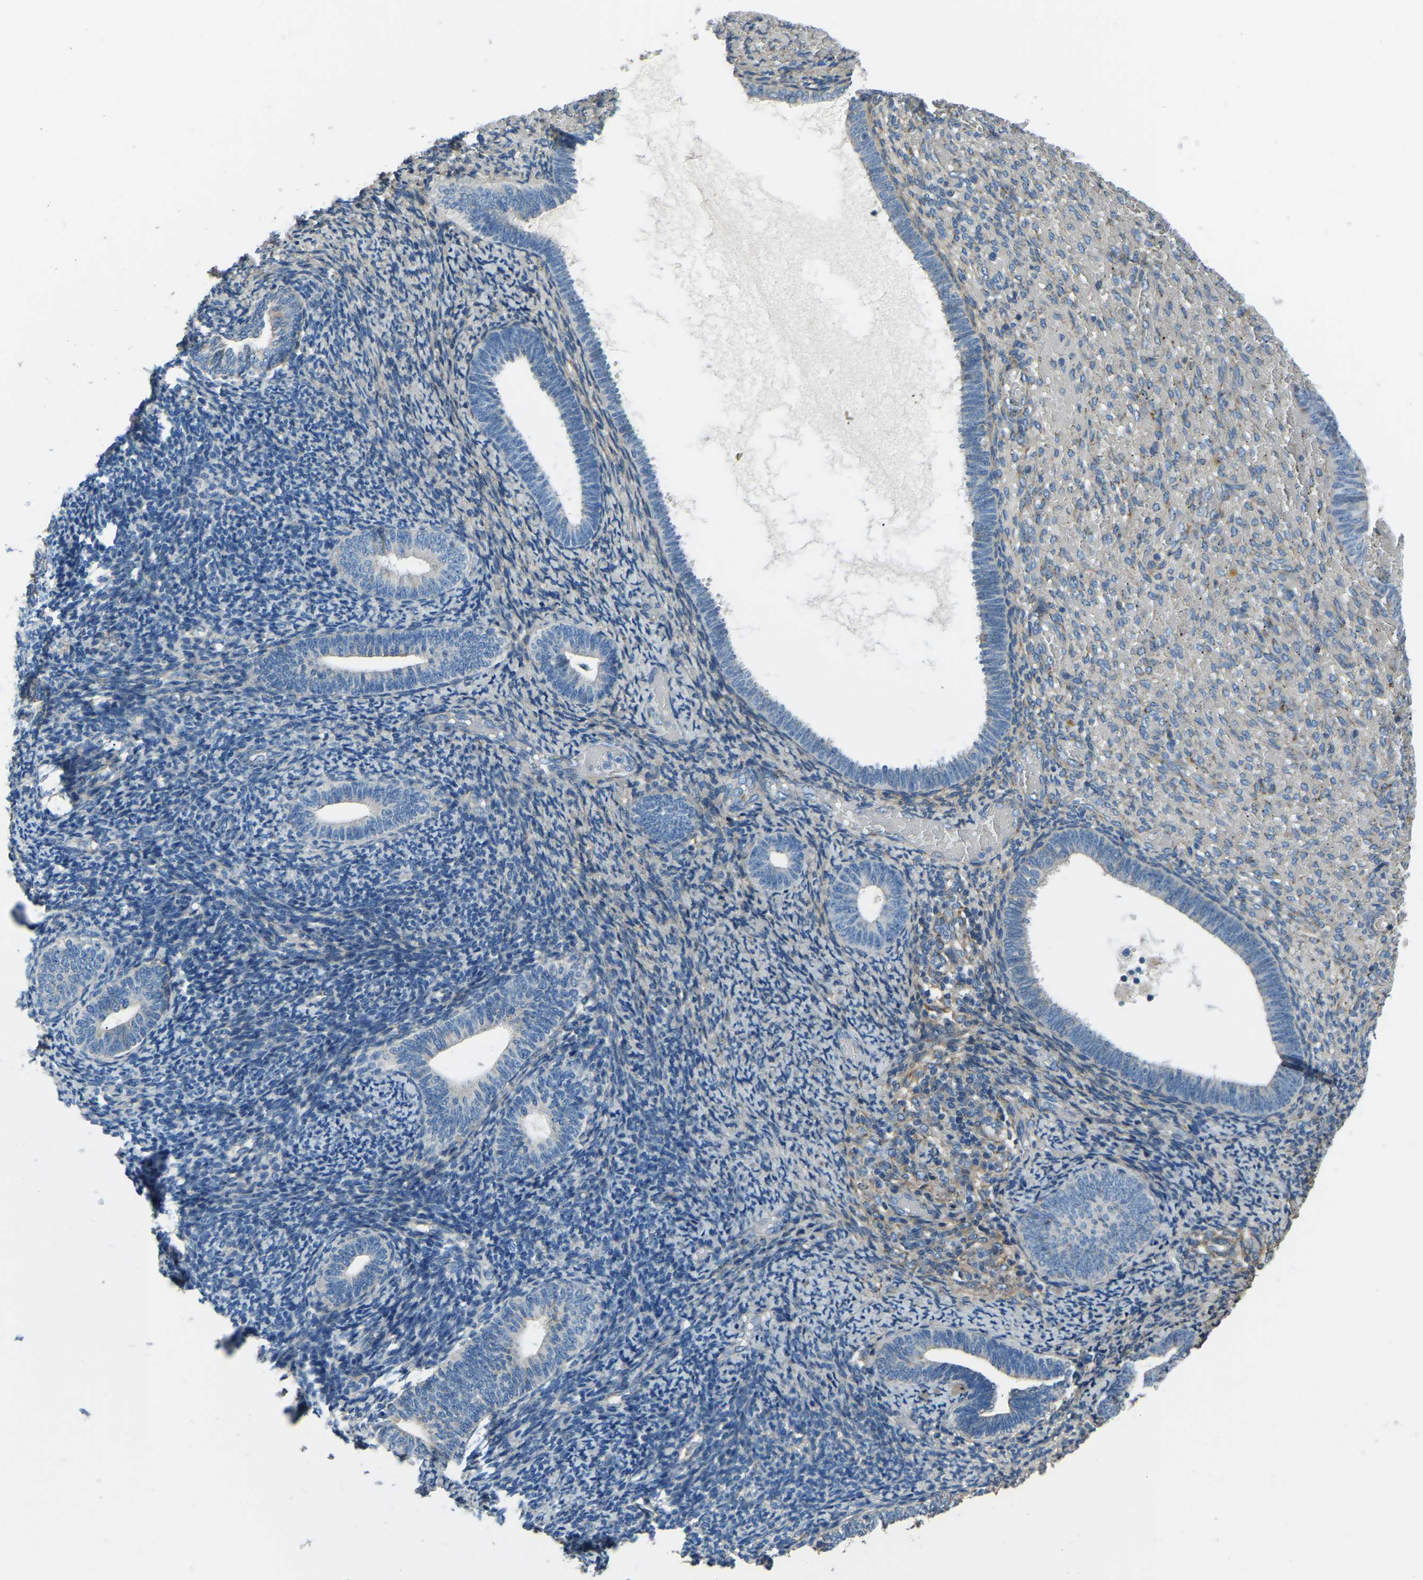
{"staining": {"intensity": "moderate", "quantity": "25%-75%", "location": "cytoplasmic/membranous"}, "tissue": "endometrium", "cell_type": "Cells in endometrial stroma", "image_type": "normal", "snomed": [{"axis": "morphology", "description": "Normal tissue, NOS"}, {"axis": "topography", "description": "Endometrium"}], "caption": "Brown immunohistochemical staining in normal human endometrium exhibits moderate cytoplasmic/membranous positivity in approximately 25%-75% of cells in endometrial stroma. Nuclei are stained in blue.", "gene": "COL3A1", "patient": {"sex": "female", "age": 66}}